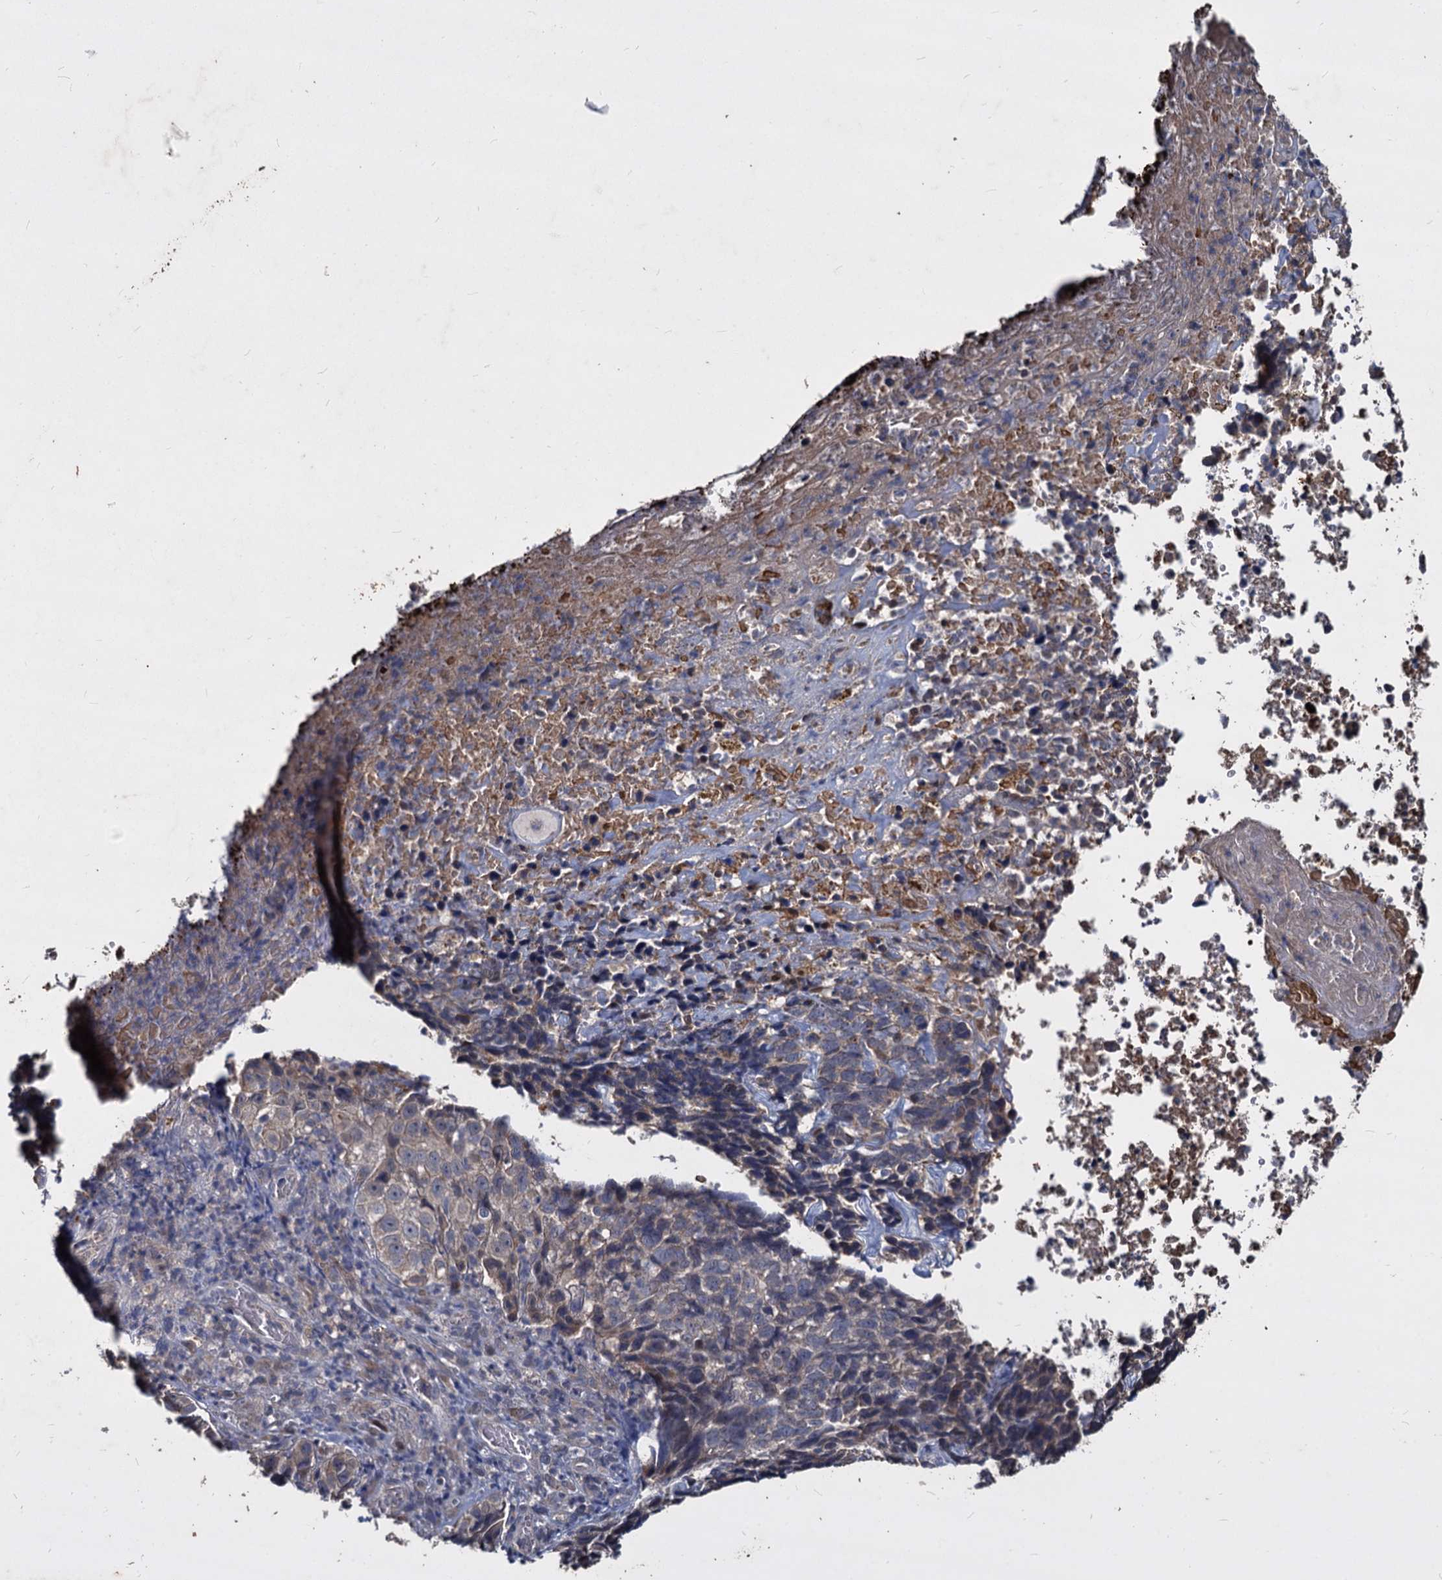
{"staining": {"intensity": "weak", "quantity": "<25%", "location": "cytoplasmic/membranous"}, "tissue": "skin cancer", "cell_type": "Tumor cells", "image_type": "cancer", "snomed": [{"axis": "morphology", "description": "Basal cell carcinoma"}, {"axis": "topography", "description": "Skin"}], "caption": "Human basal cell carcinoma (skin) stained for a protein using IHC demonstrates no expression in tumor cells.", "gene": "CCDC184", "patient": {"sex": "female", "age": 84}}